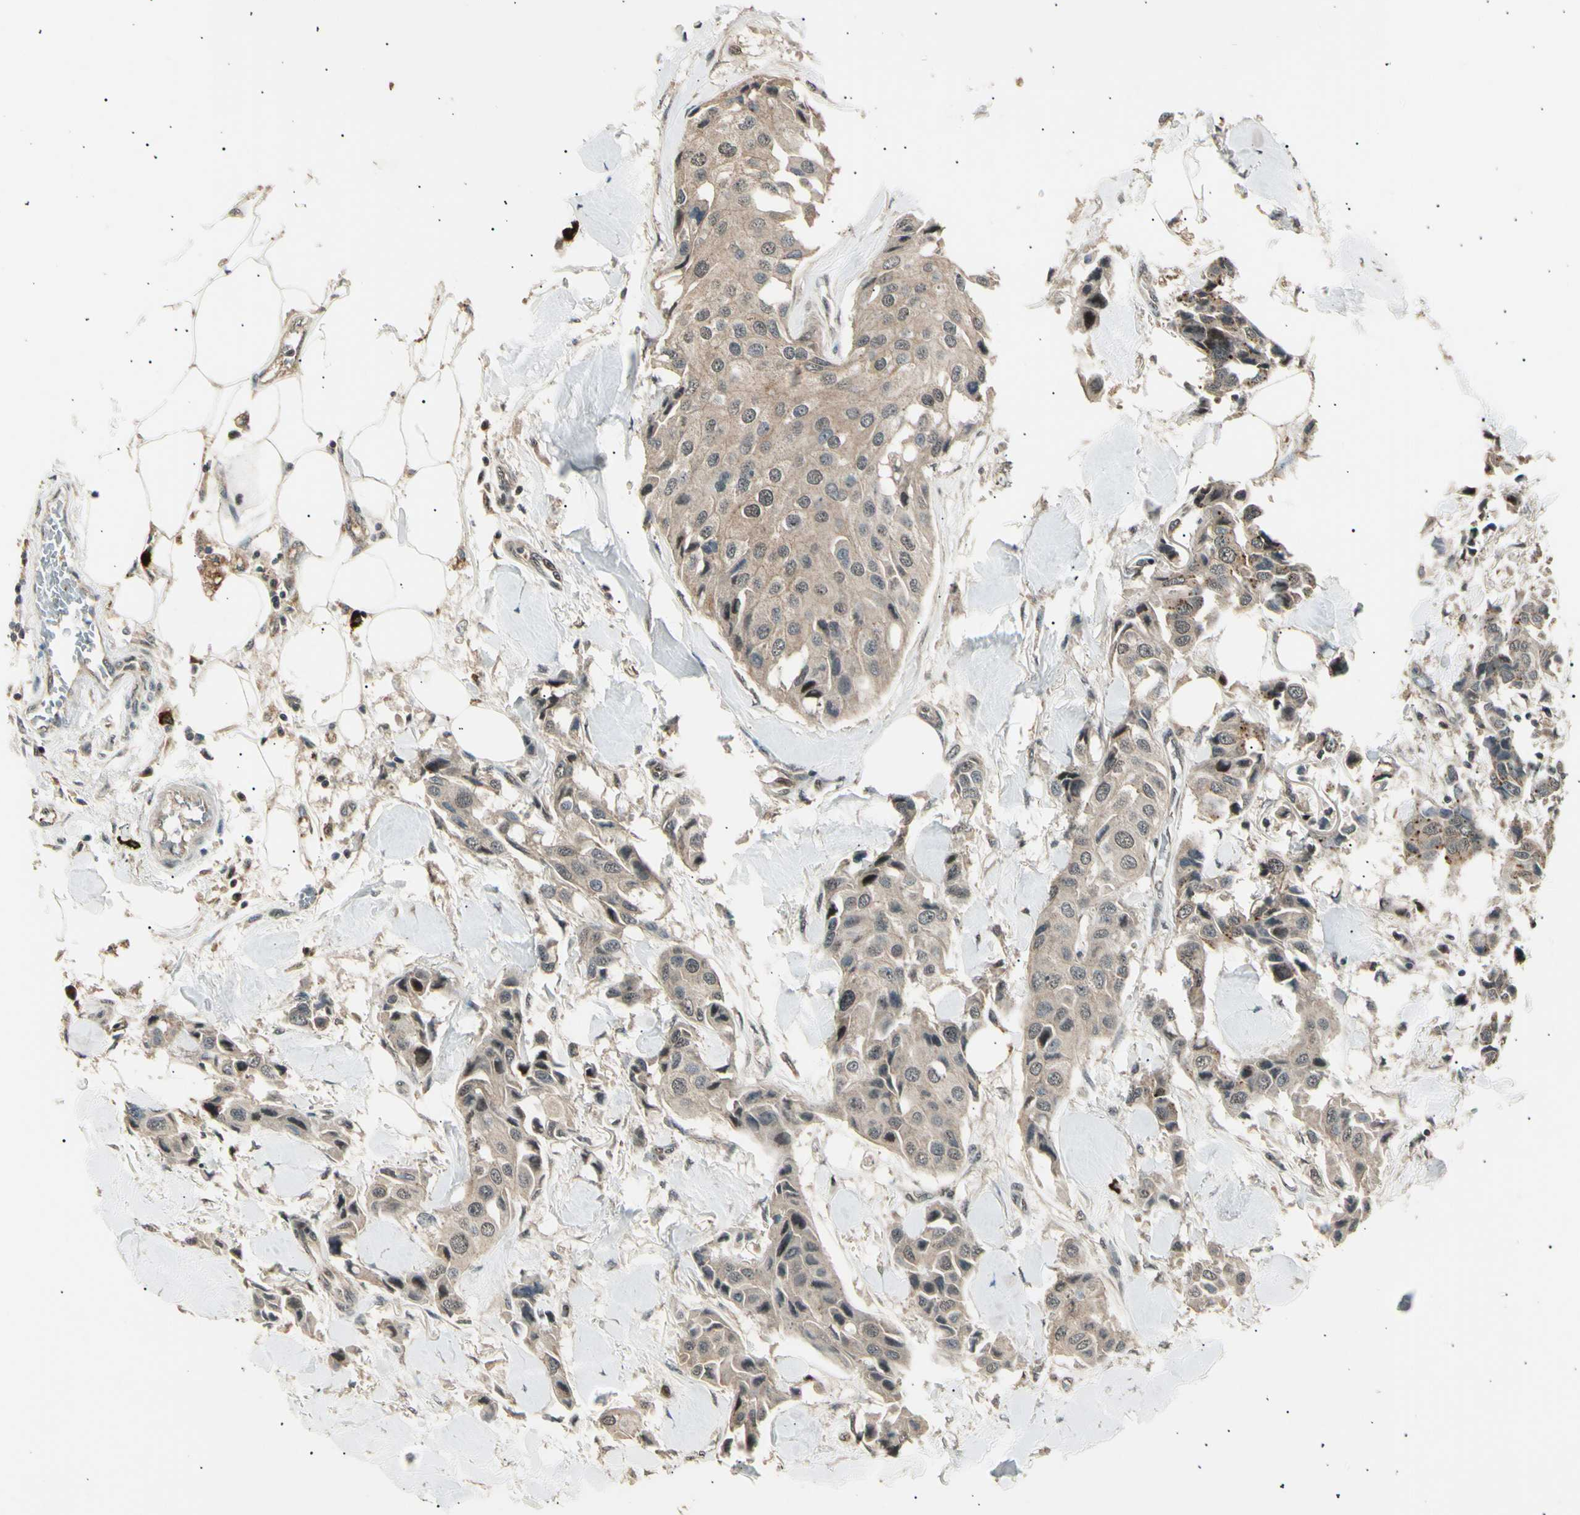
{"staining": {"intensity": "weak", "quantity": ">75%", "location": "cytoplasmic/membranous"}, "tissue": "breast cancer", "cell_type": "Tumor cells", "image_type": "cancer", "snomed": [{"axis": "morphology", "description": "Duct carcinoma"}, {"axis": "topography", "description": "Breast"}], "caption": "Immunohistochemical staining of infiltrating ductal carcinoma (breast) displays weak cytoplasmic/membranous protein positivity in about >75% of tumor cells.", "gene": "NUAK2", "patient": {"sex": "female", "age": 80}}